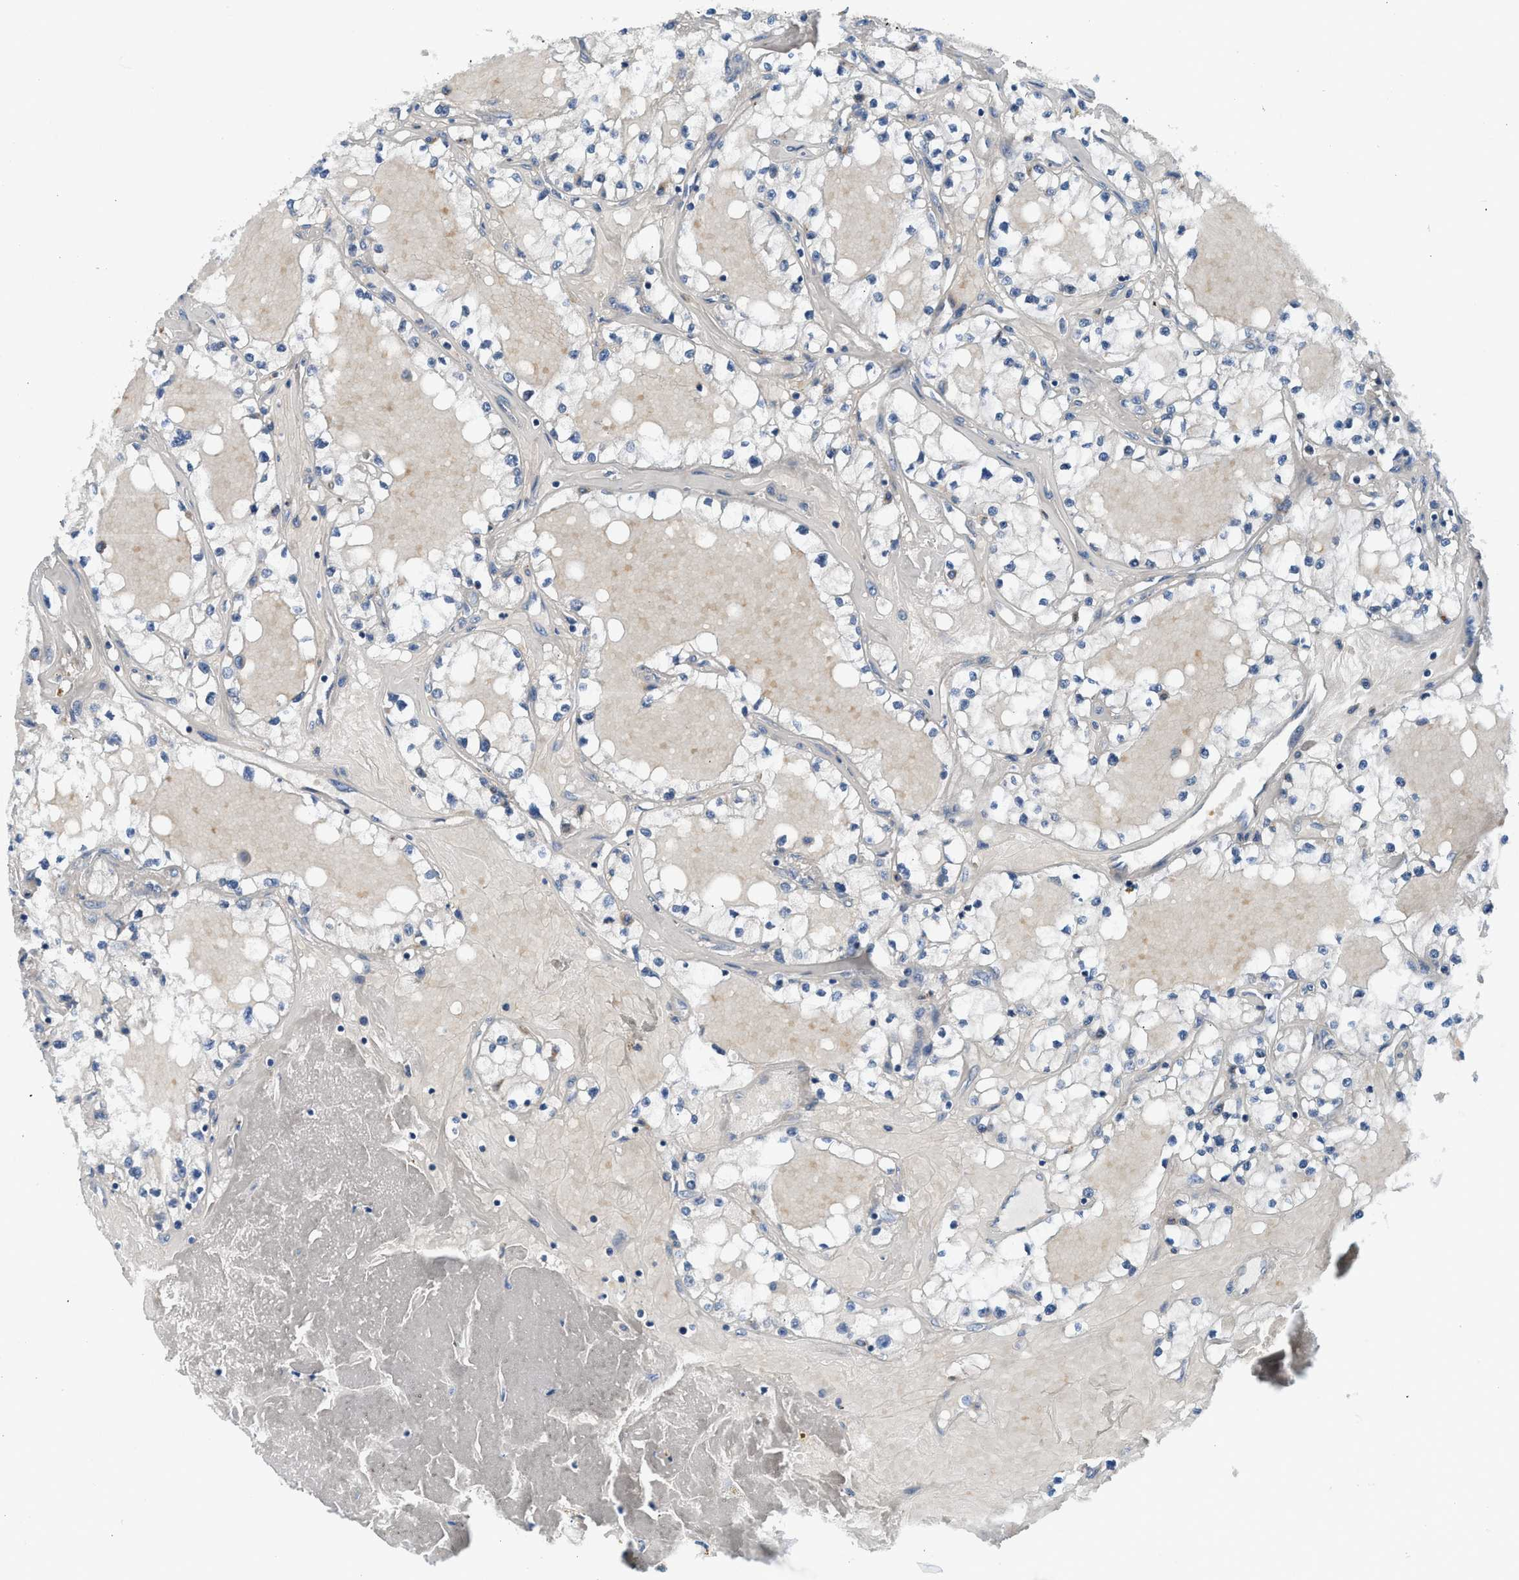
{"staining": {"intensity": "negative", "quantity": "none", "location": "none"}, "tissue": "renal cancer", "cell_type": "Tumor cells", "image_type": "cancer", "snomed": [{"axis": "morphology", "description": "Adenocarcinoma, NOS"}, {"axis": "topography", "description": "Kidney"}], "caption": "Immunohistochemical staining of human renal cancer (adenocarcinoma) displays no significant positivity in tumor cells. (DAB immunohistochemistry with hematoxylin counter stain).", "gene": "LPIN2", "patient": {"sex": "male", "age": 56}}